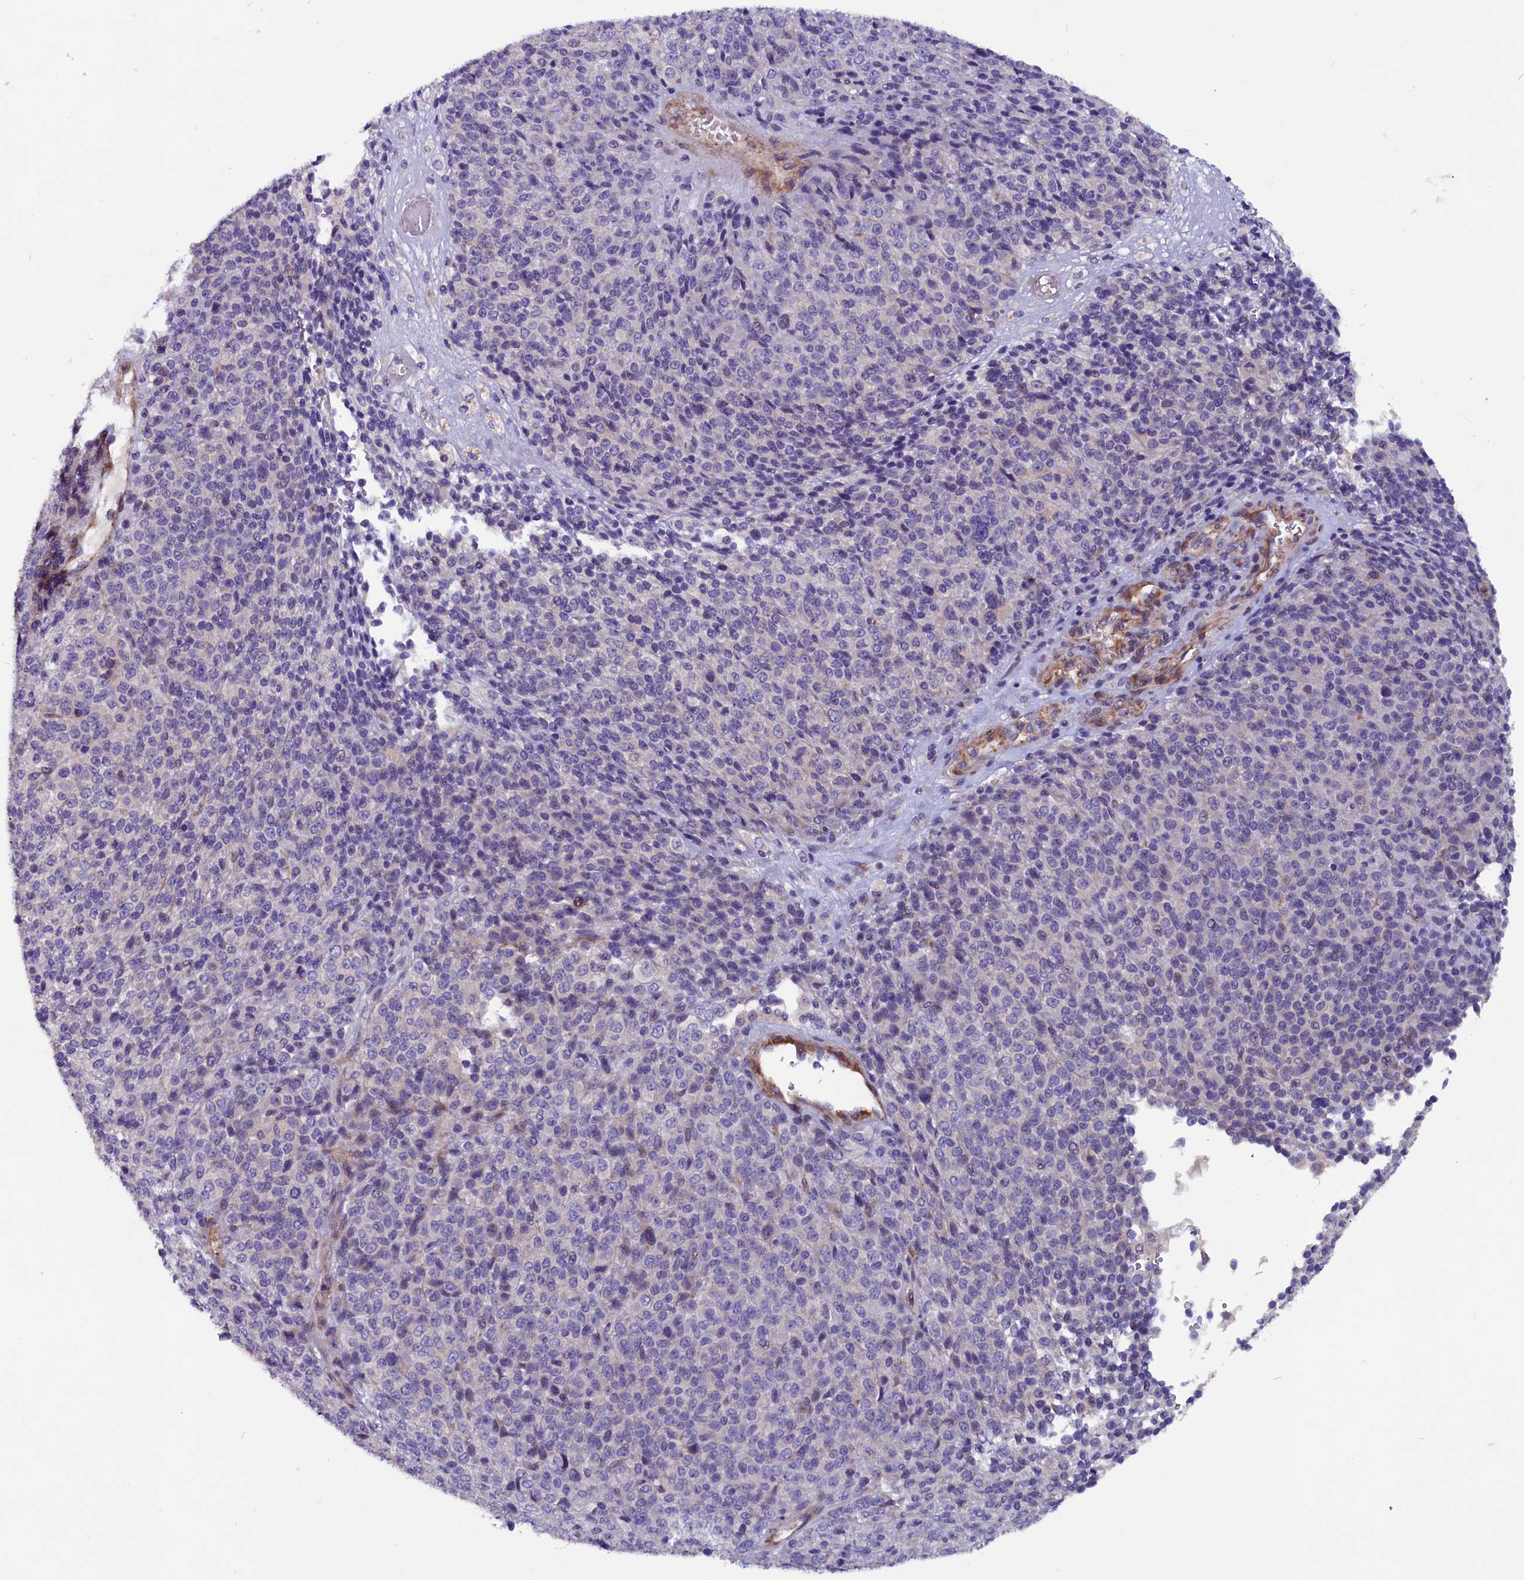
{"staining": {"intensity": "negative", "quantity": "none", "location": "none"}, "tissue": "melanoma", "cell_type": "Tumor cells", "image_type": "cancer", "snomed": [{"axis": "morphology", "description": "Malignant melanoma, Metastatic site"}, {"axis": "topography", "description": "Brain"}], "caption": "Immunohistochemistry histopathology image of neoplastic tissue: malignant melanoma (metastatic site) stained with DAB (3,3'-diaminobenzidine) exhibits no significant protein expression in tumor cells. (Immunohistochemistry, brightfield microscopy, high magnification).", "gene": "ZNF749", "patient": {"sex": "female", "age": 56}}